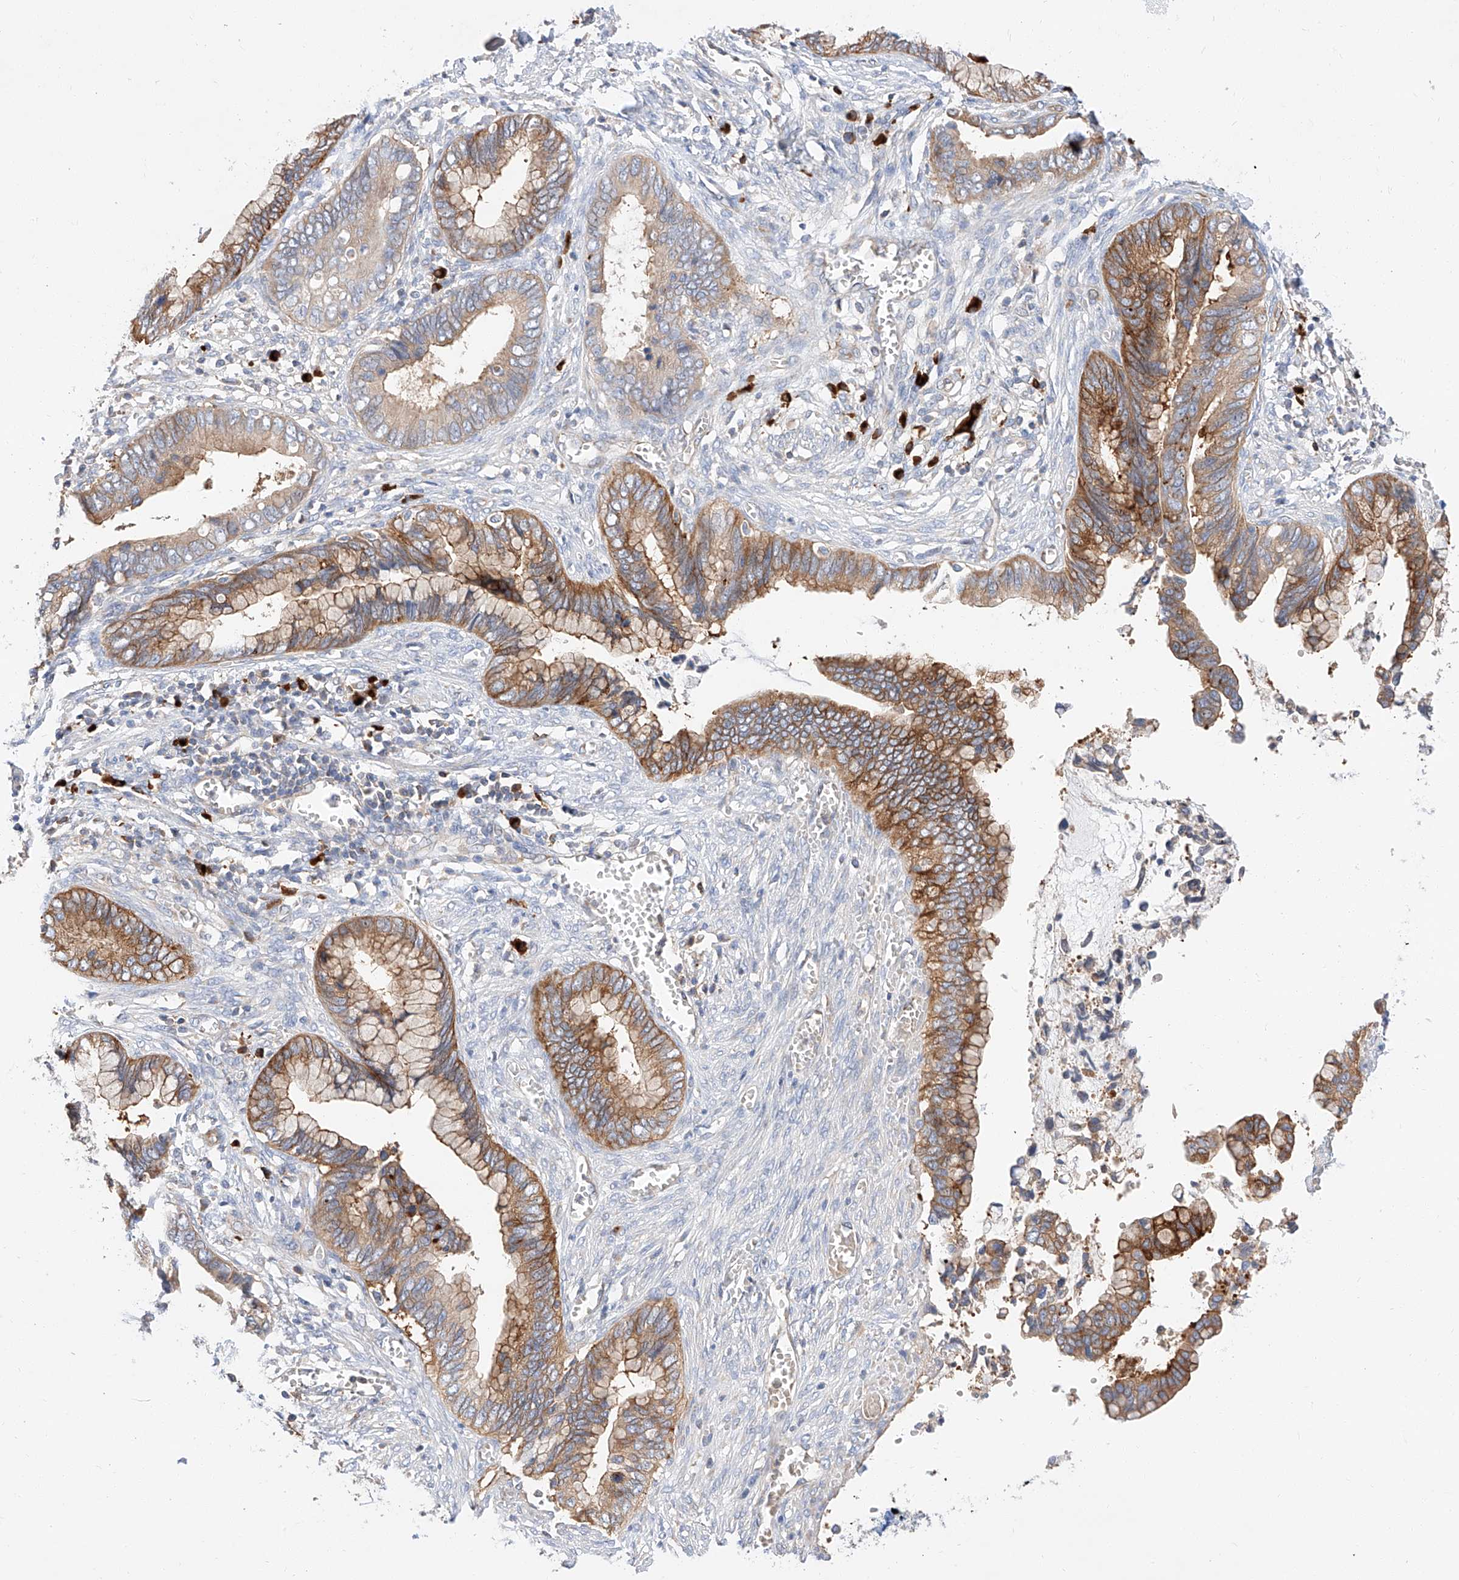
{"staining": {"intensity": "moderate", "quantity": ">75%", "location": "cytoplasmic/membranous"}, "tissue": "cervical cancer", "cell_type": "Tumor cells", "image_type": "cancer", "snomed": [{"axis": "morphology", "description": "Adenocarcinoma, NOS"}, {"axis": "topography", "description": "Cervix"}], "caption": "IHC photomicrograph of neoplastic tissue: cervical cancer (adenocarcinoma) stained using IHC demonstrates medium levels of moderate protein expression localized specifically in the cytoplasmic/membranous of tumor cells, appearing as a cytoplasmic/membranous brown color.", "gene": "GLMN", "patient": {"sex": "female", "age": 44}}